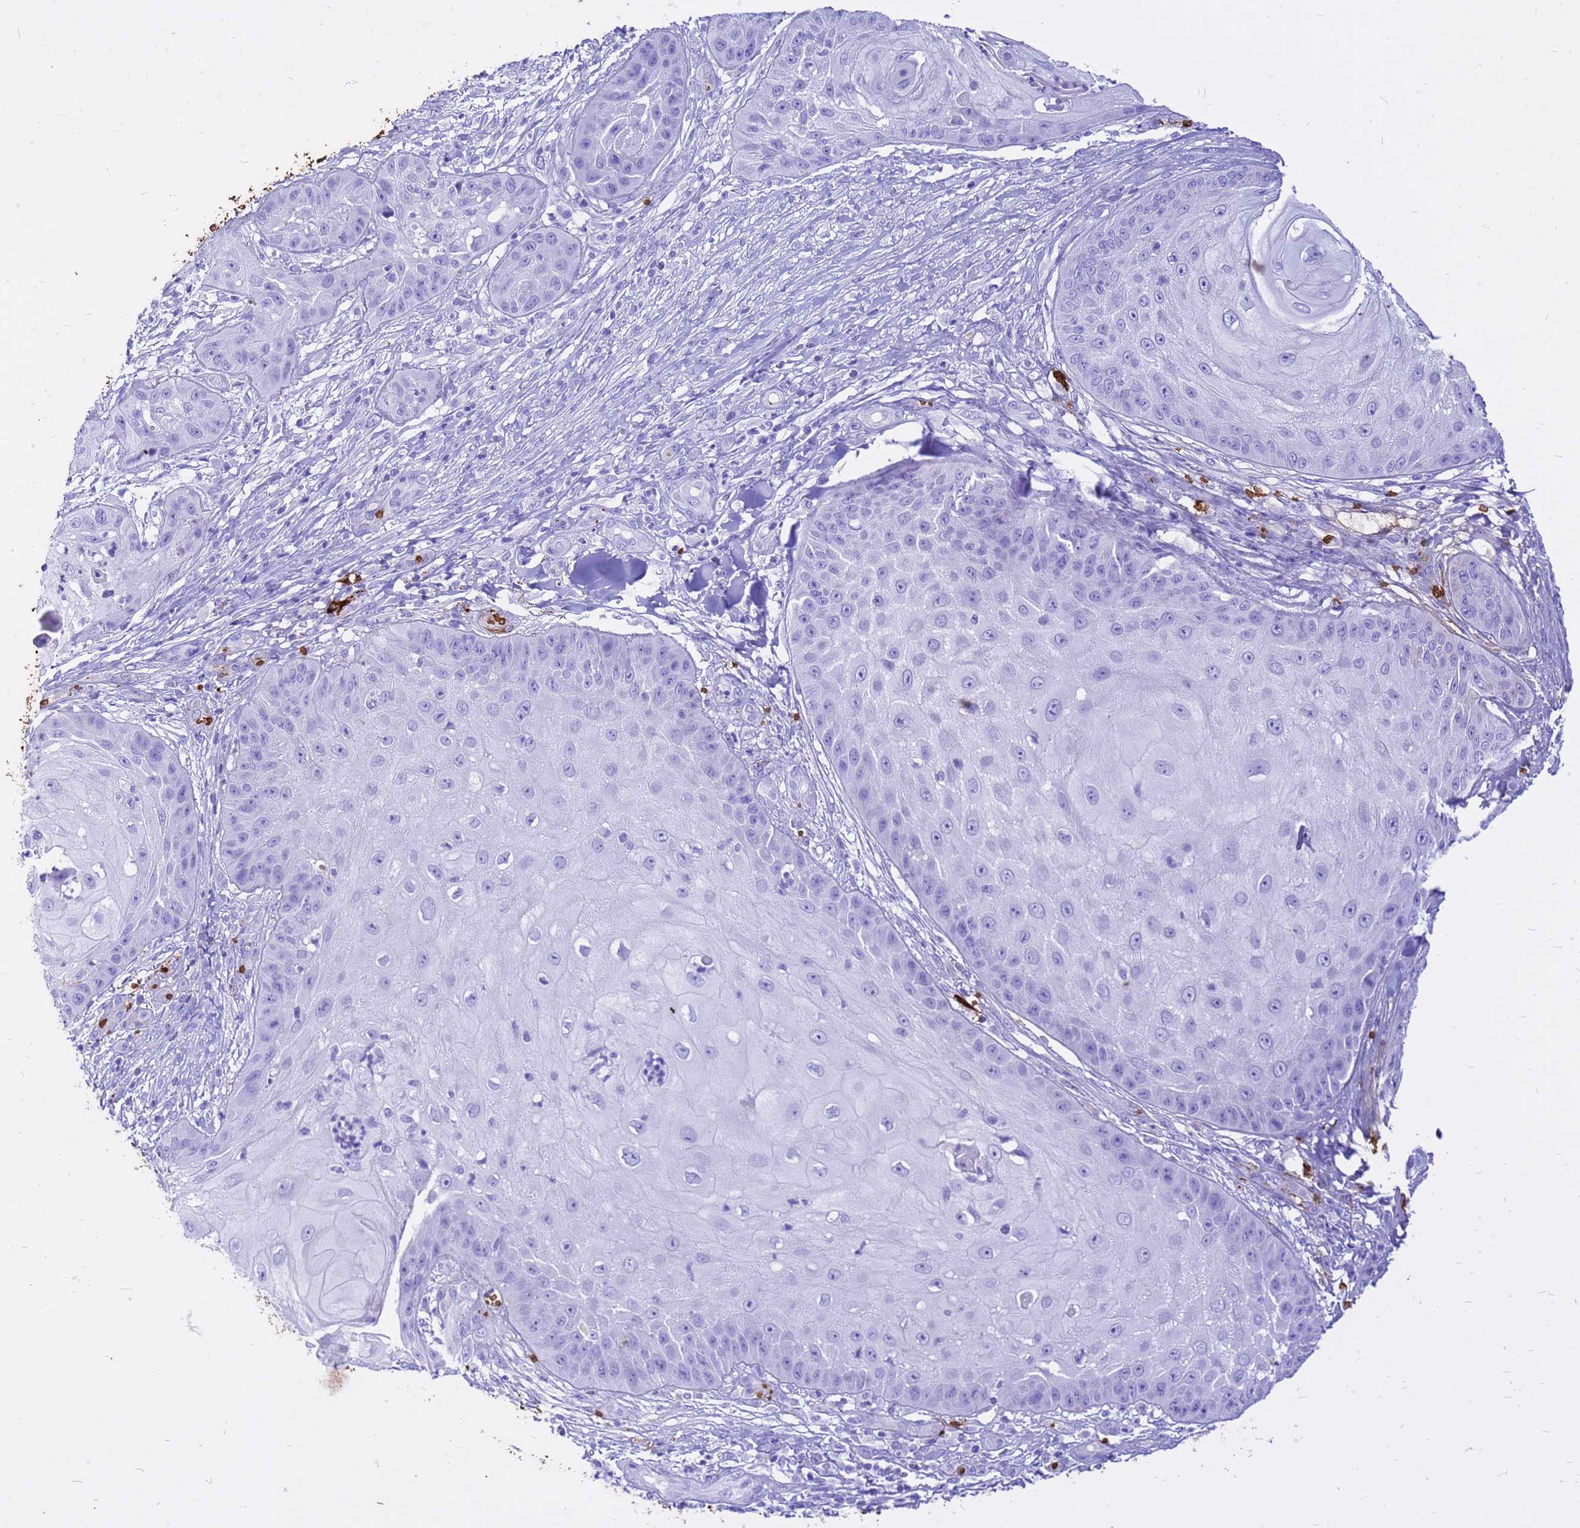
{"staining": {"intensity": "negative", "quantity": "none", "location": "none"}, "tissue": "skin cancer", "cell_type": "Tumor cells", "image_type": "cancer", "snomed": [{"axis": "morphology", "description": "Squamous cell carcinoma, NOS"}, {"axis": "topography", "description": "Skin"}], "caption": "An immunohistochemistry (IHC) micrograph of skin squamous cell carcinoma is shown. There is no staining in tumor cells of skin squamous cell carcinoma.", "gene": "HBA2", "patient": {"sex": "male", "age": 70}}